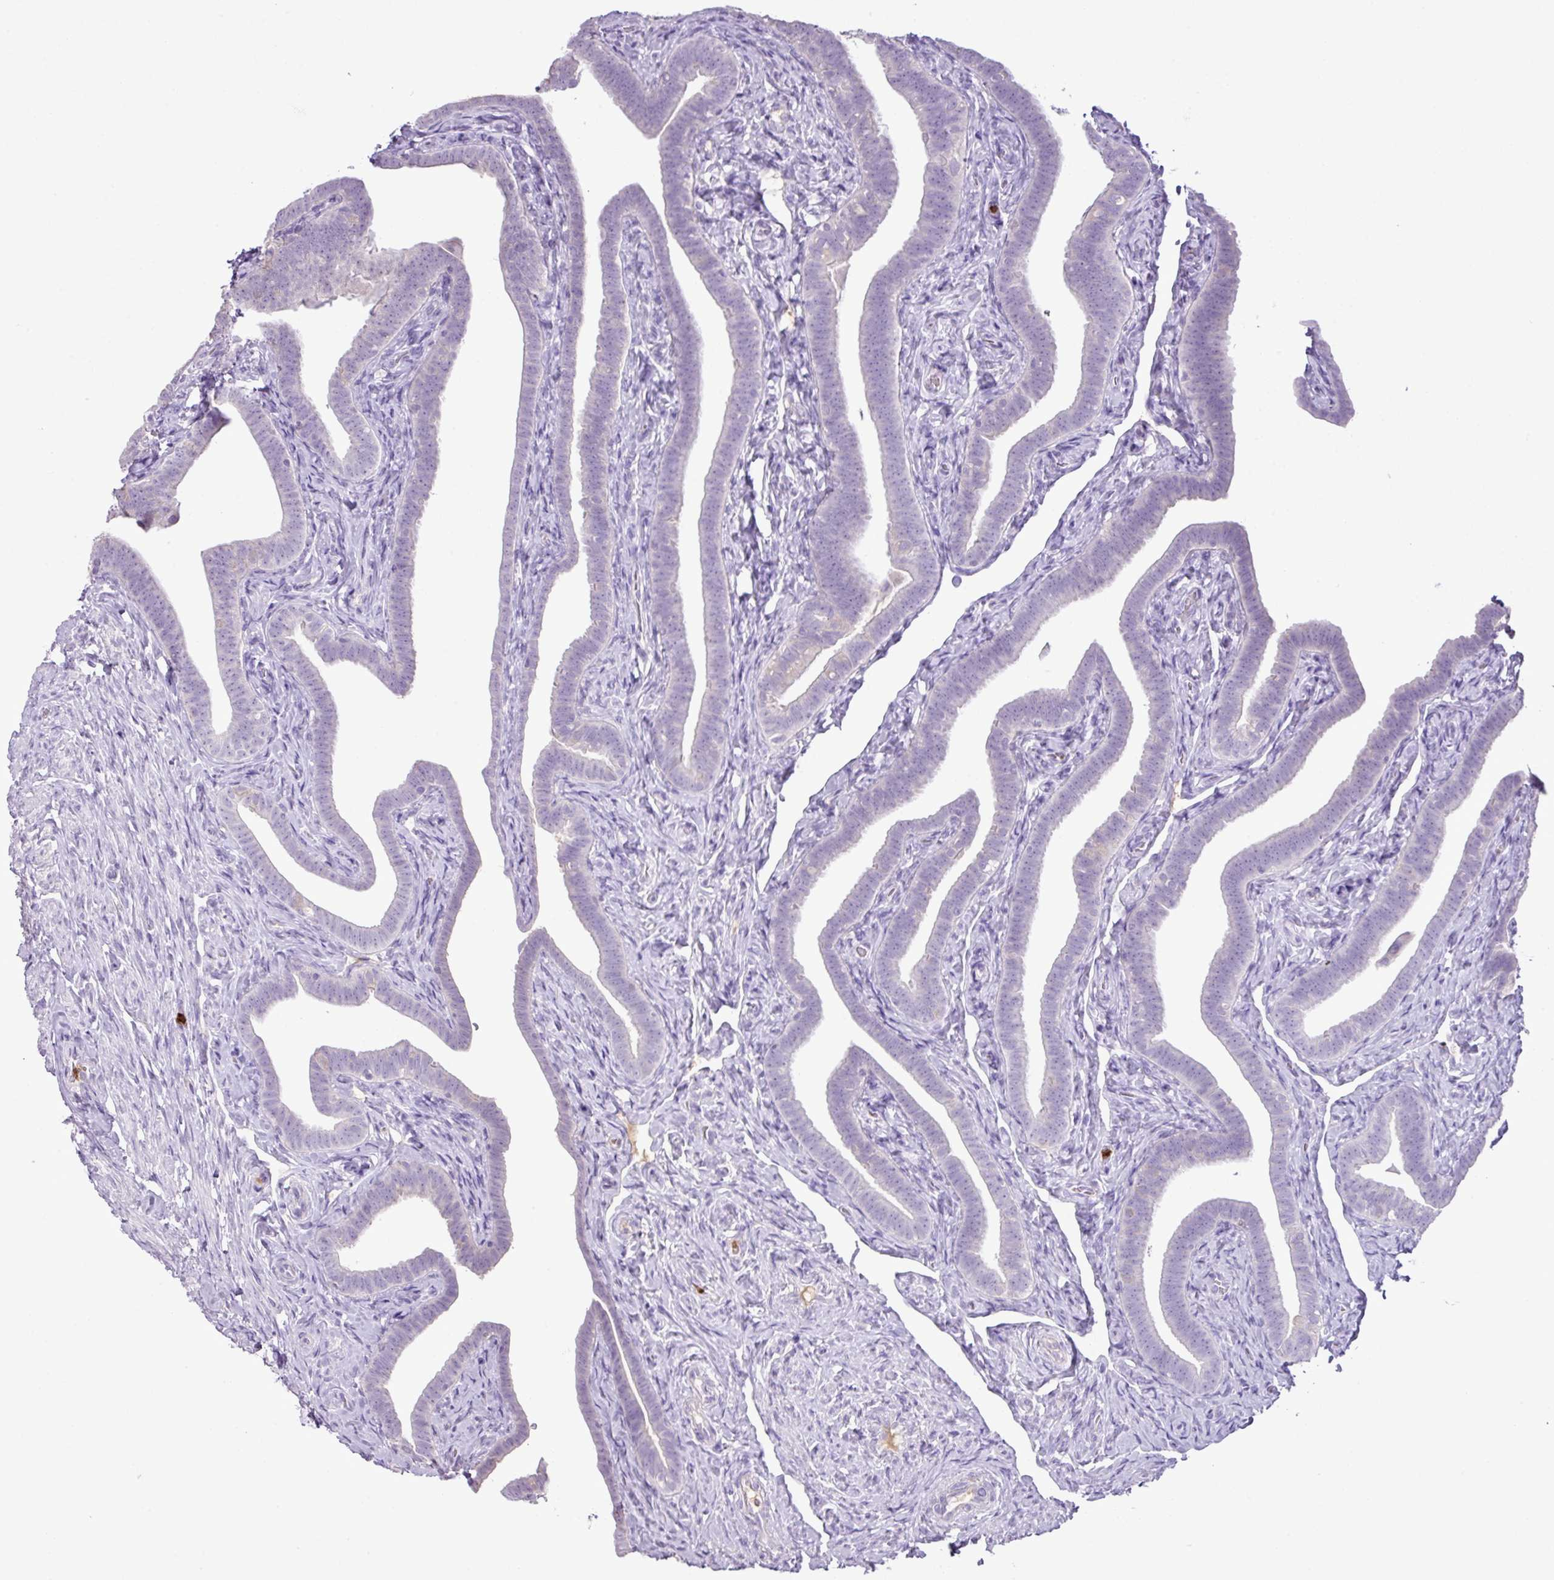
{"staining": {"intensity": "negative", "quantity": "none", "location": "none"}, "tissue": "fallopian tube", "cell_type": "Glandular cells", "image_type": "normal", "snomed": [{"axis": "morphology", "description": "Normal tissue, NOS"}, {"axis": "topography", "description": "Fallopian tube"}], "caption": "Protein analysis of unremarkable fallopian tube reveals no significant positivity in glandular cells.", "gene": "HTR3E", "patient": {"sex": "female", "age": 69}}